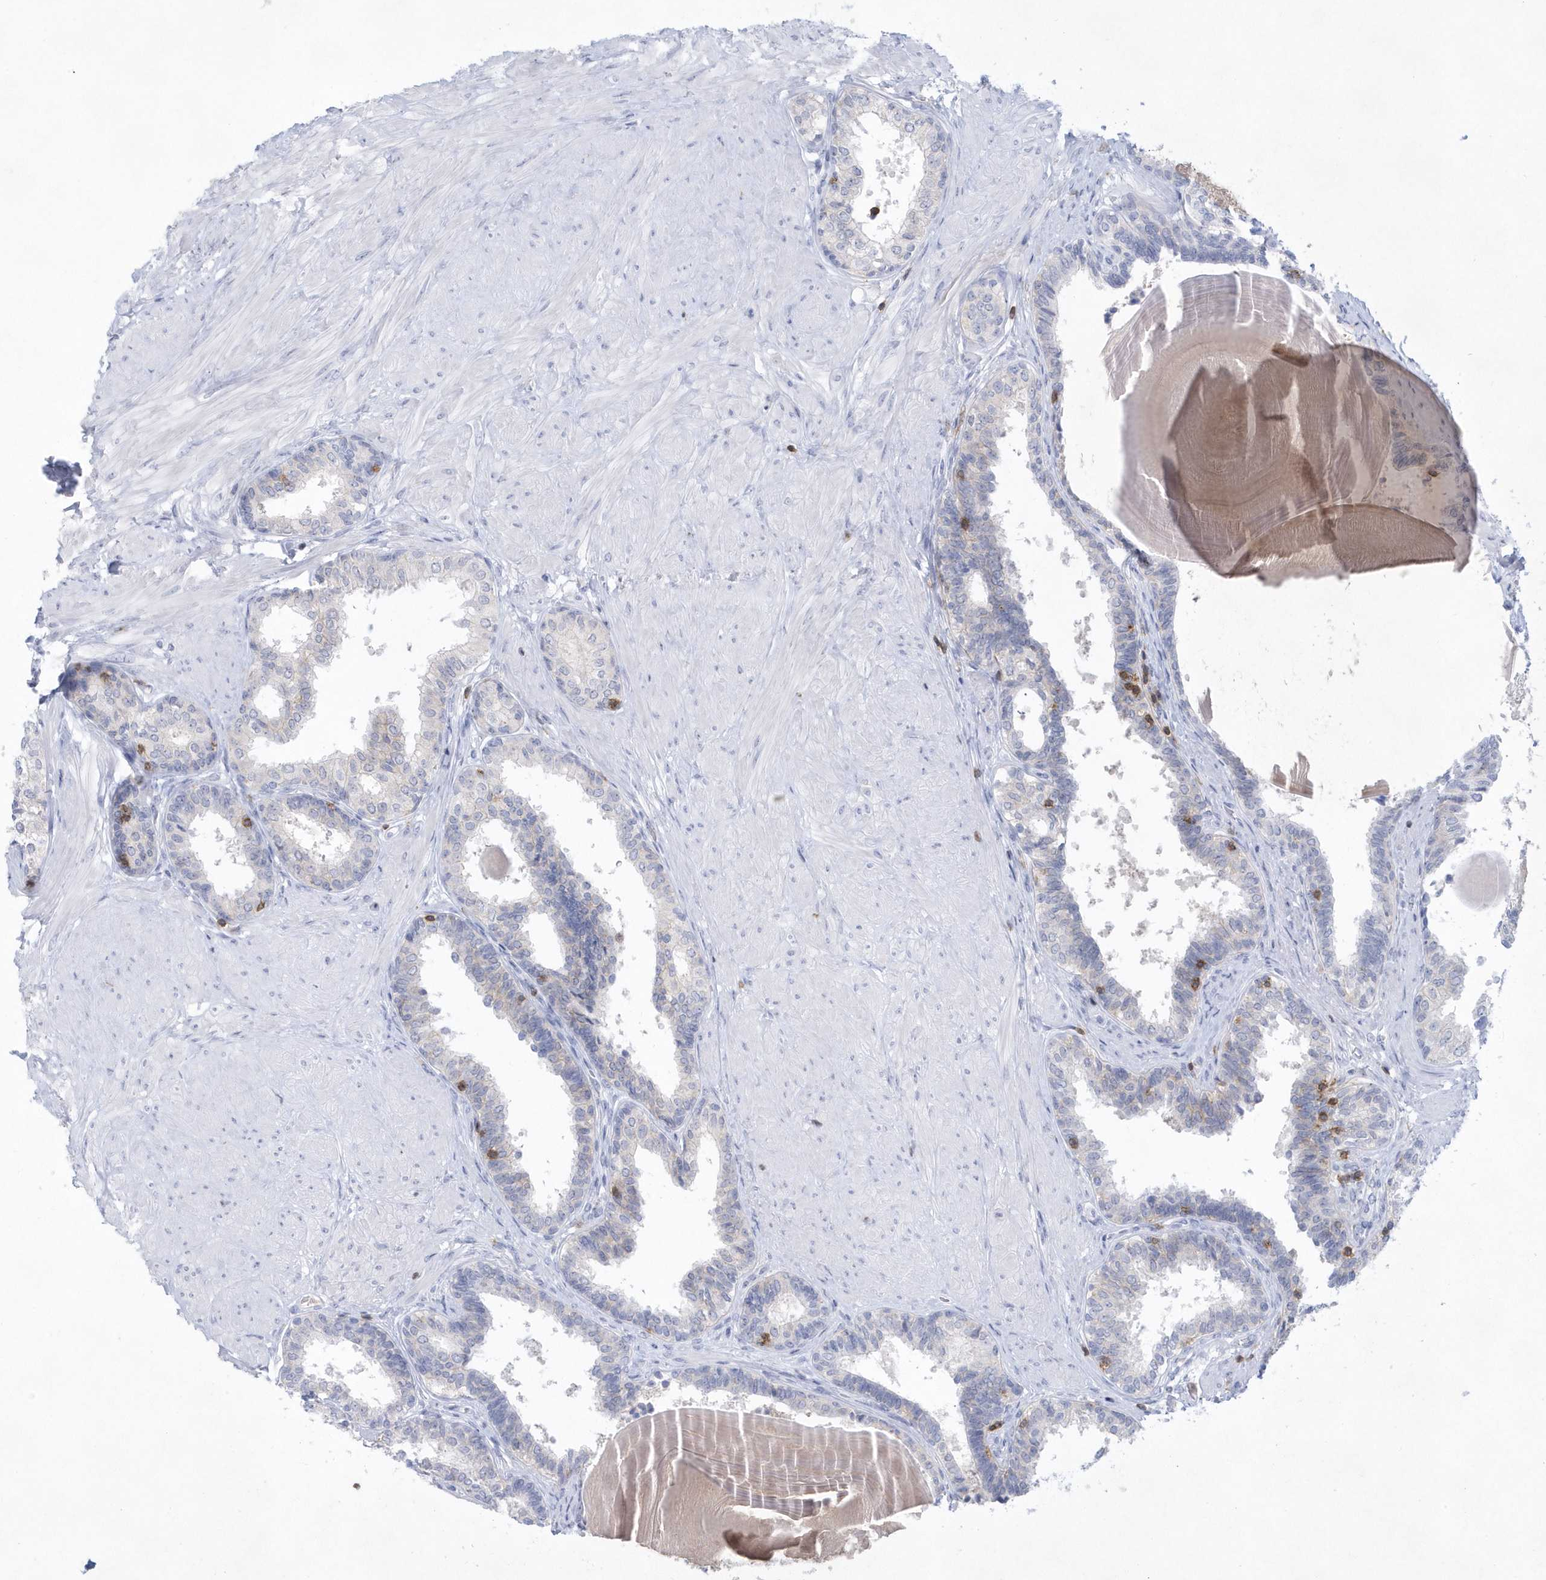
{"staining": {"intensity": "negative", "quantity": "none", "location": "none"}, "tissue": "prostate", "cell_type": "Glandular cells", "image_type": "normal", "snomed": [{"axis": "morphology", "description": "Normal tissue, NOS"}, {"axis": "topography", "description": "Prostate"}], "caption": "An immunohistochemistry (IHC) photomicrograph of normal prostate is shown. There is no staining in glandular cells of prostate. The staining is performed using DAB (3,3'-diaminobenzidine) brown chromogen with nuclei counter-stained in using hematoxylin.", "gene": "PSD4", "patient": {"sex": "male", "age": 48}}